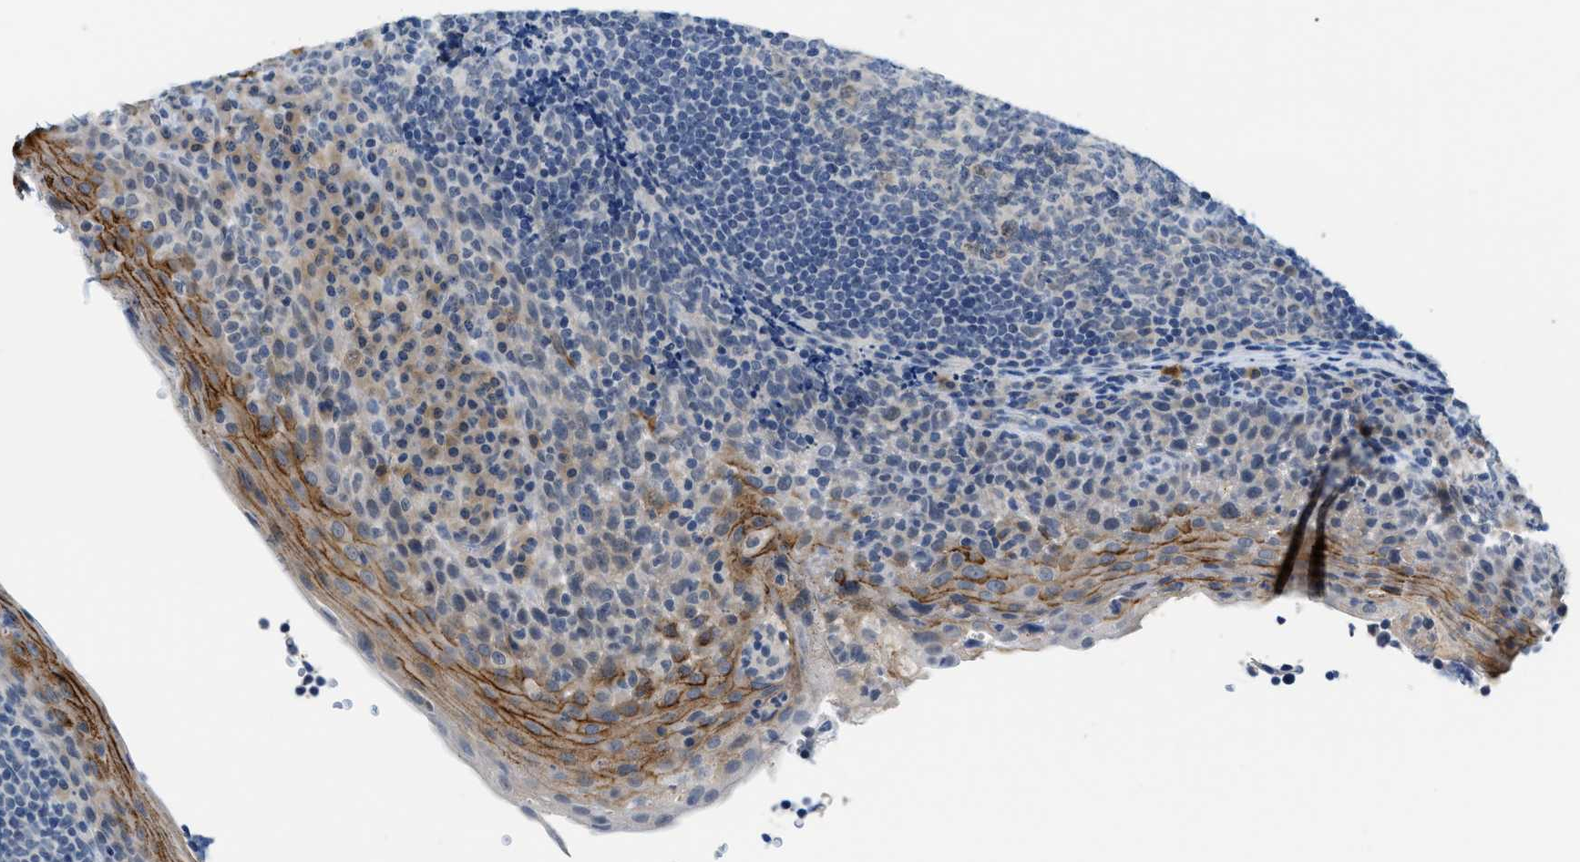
{"staining": {"intensity": "weak", "quantity": "25%-75%", "location": "cytoplasmic/membranous"}, "tissue": "tonsil", "cell_type": "Germinal center cells", "image_type": "normal", "snomed": [{"axis": "morphology", "description": "Normal tissue, NOS"}, {"axis": "topography", "description": "Tonsil"}], "caption": "DAB immunohistochemical staining of unremarkable human tonsil demonstrates weak cytoplasmic/membranous protein expression in approximately 25%-75% of germinal center cells.", "gene": "PSAT1", "patient": {"sex": "male", "age": 17}}